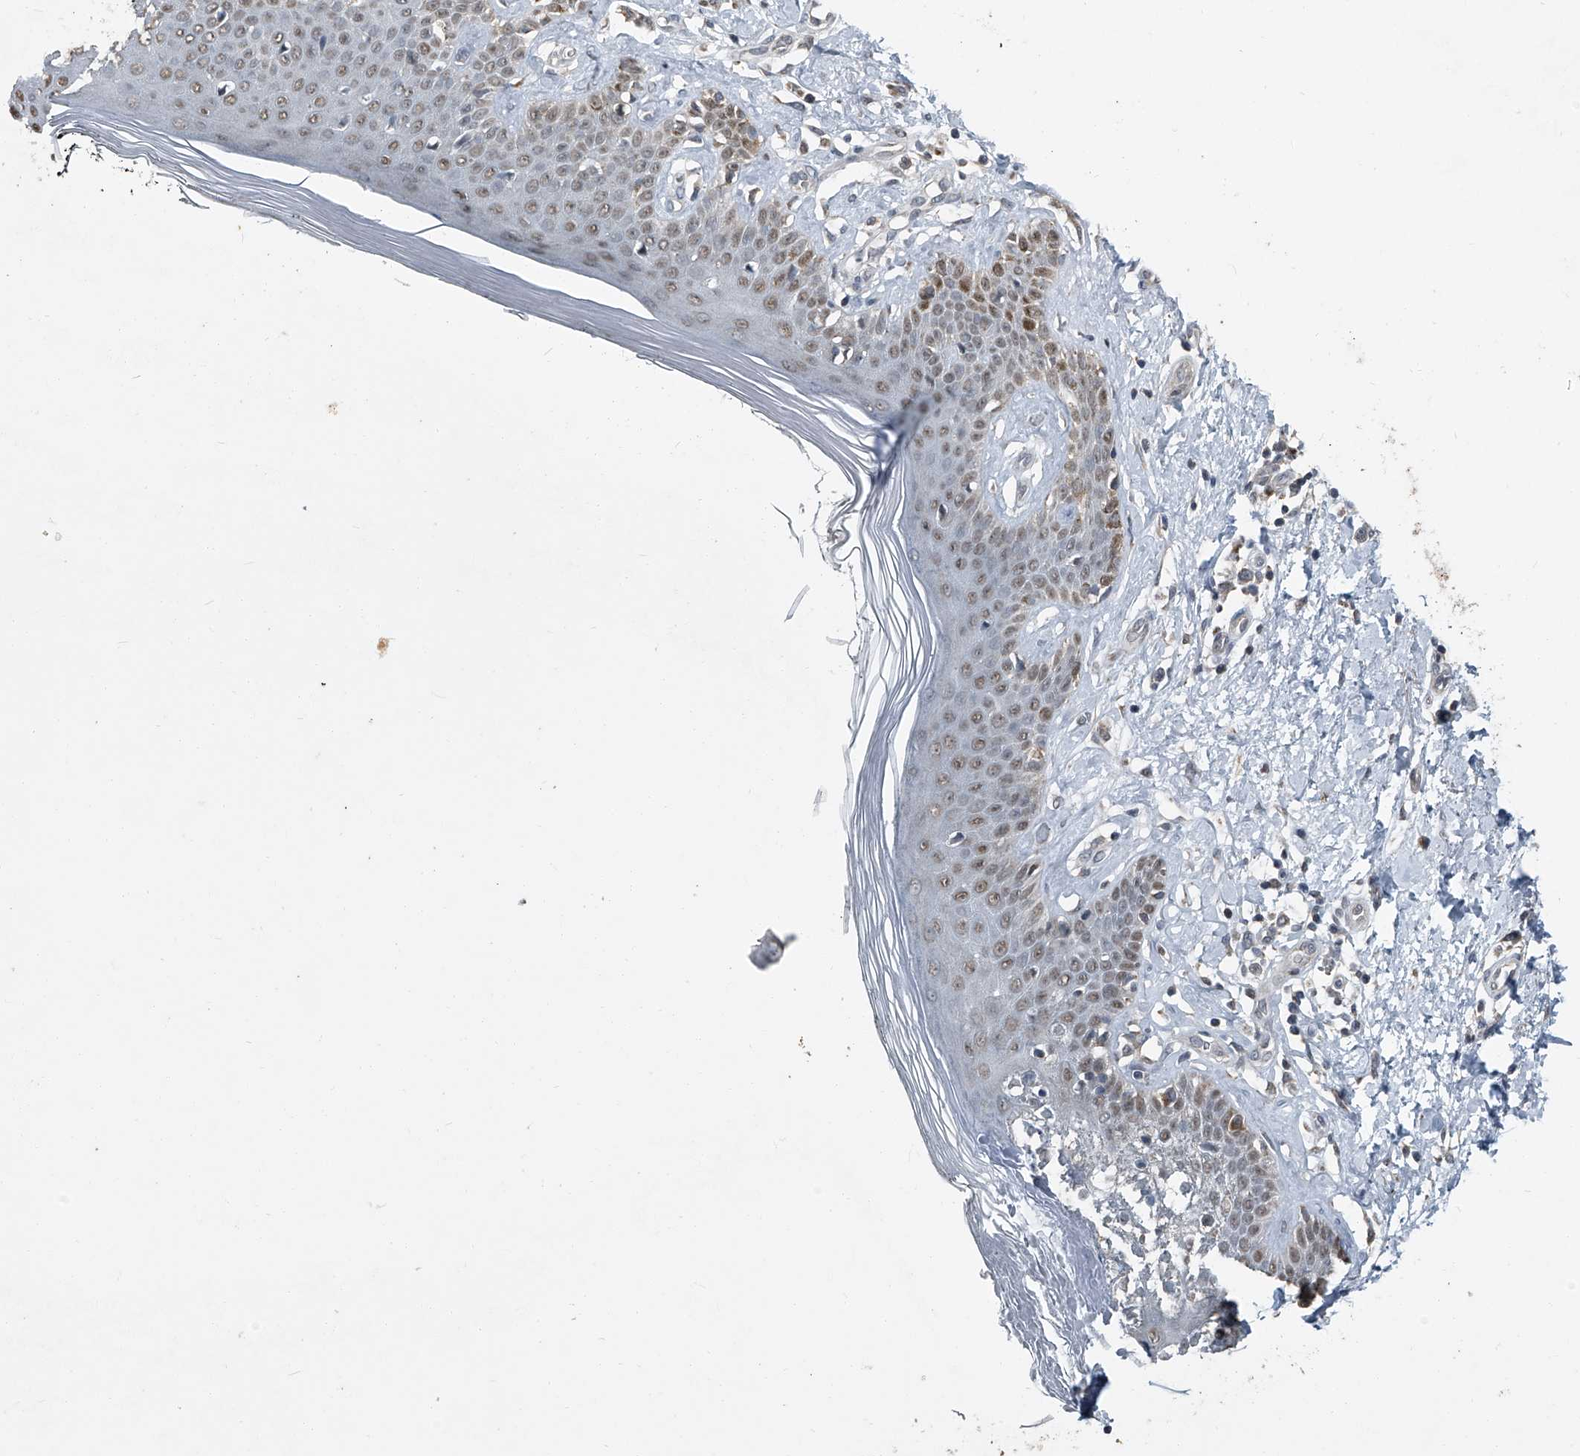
{"staining": {"intensity": "negative", "quantity": "none", "location": "none"}, "tissue": "skin", "cell_type": "Fibroblasts", "image_type": "normal", "snomed": [{"axis": "morphology", "description": "Normal tissue, NOS"}, {"axis": "topography", "description": "Skin"}], "caption": "The photomicrograph exhibits no significant staining in fibroblasts of skin.", "gene": "CHRNA7", "patient": {"sex": "female", "age": 64}}